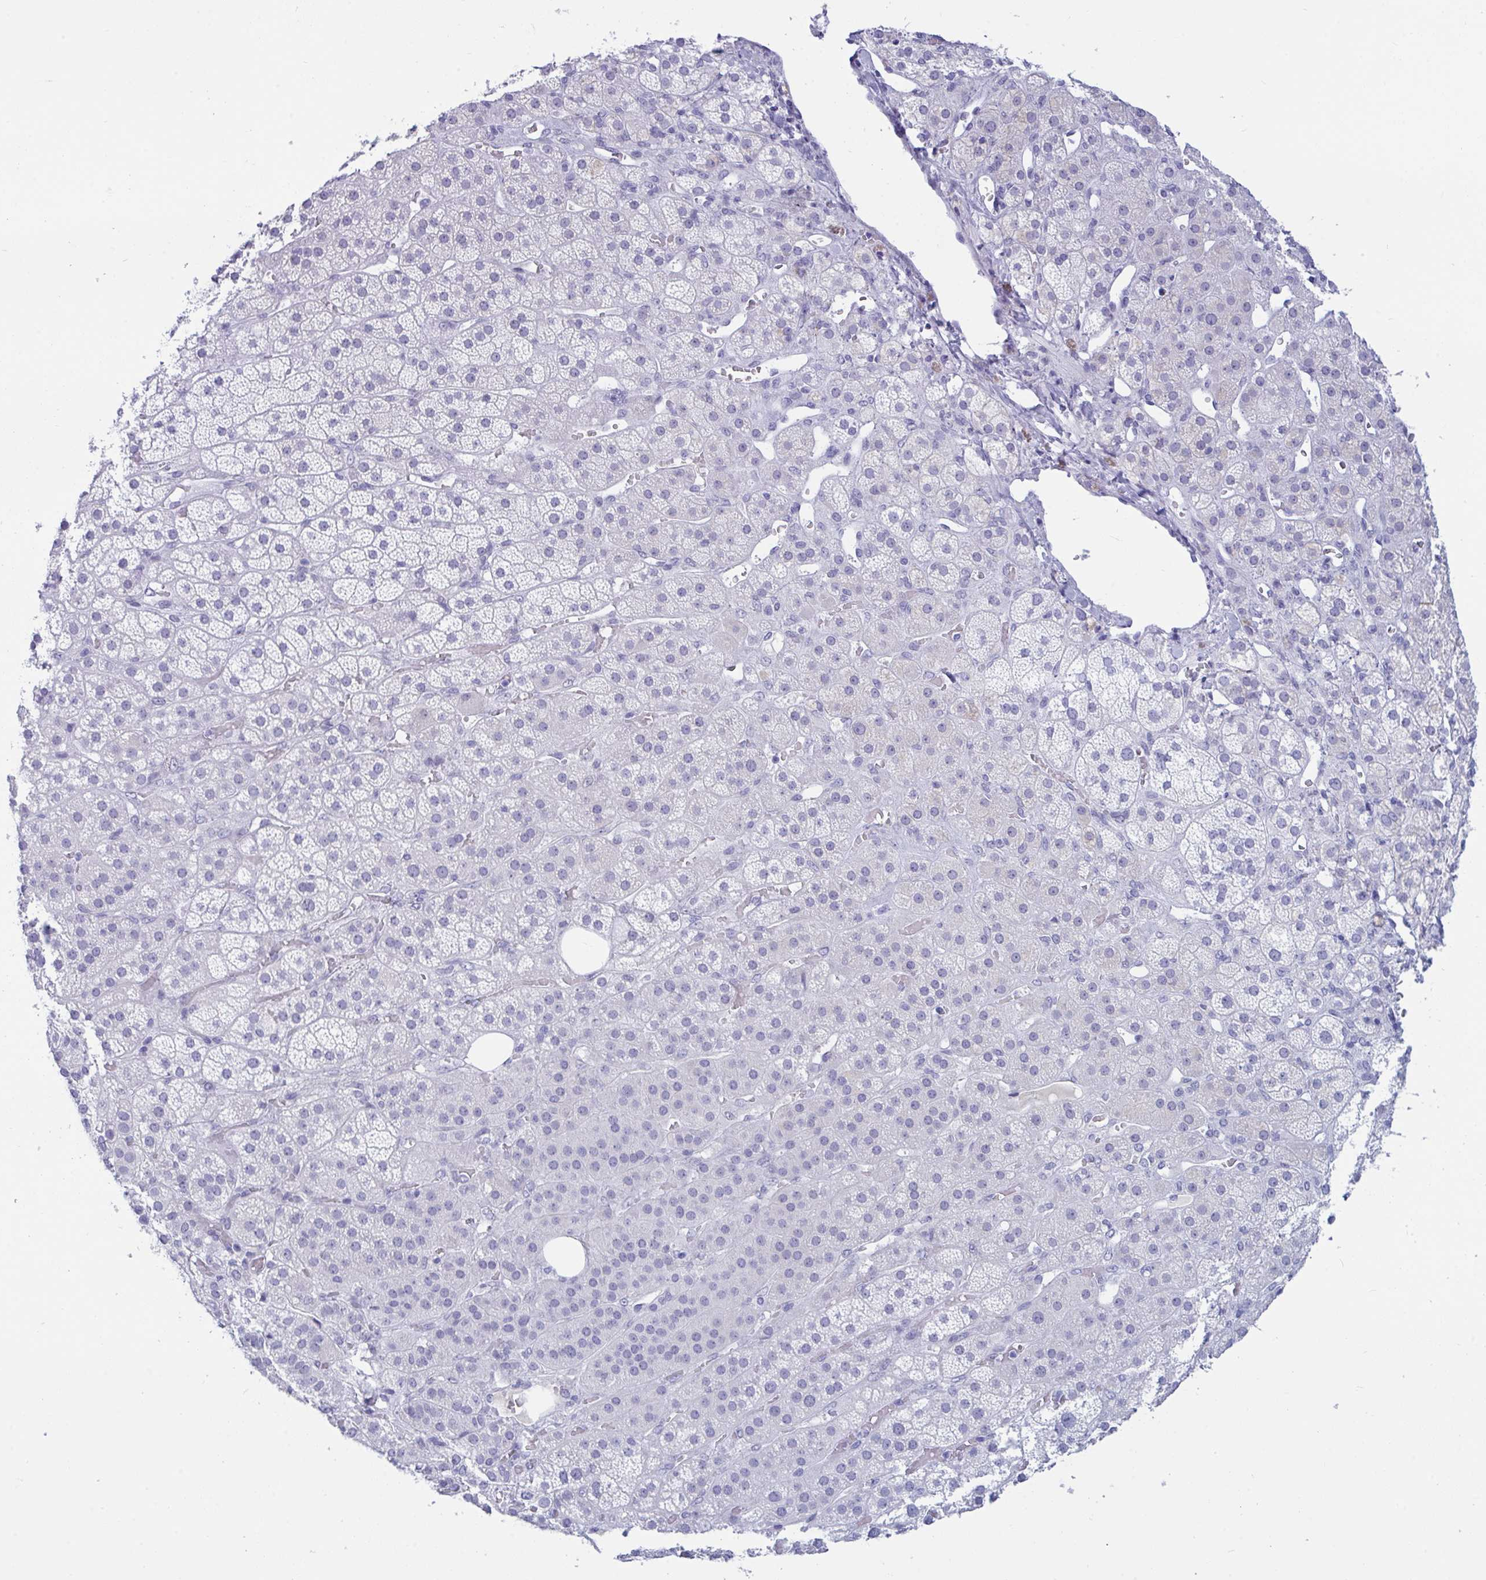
{"staining": {"intensity": "negative", "quantity": "none", "location": "none"}, "tissue": "adrenal gland", "cell_type": "Glandular cells", "image_type": "normal", "snomed": [{"axis": "morphology", "description": "Normal tissue, NOS"}, {"axis": "topography", "description": "Adrenal gland"}], "caption": "High magnification brightfield microscopy of normal adrenal gland stained with DAB (brown) and counterstained with hematoxylin (blue): glandular cells show no significant expression. Nuclei are stained in blue.", "gene": "PRDM9", "patient": {"sex": "male", "age": 57}}